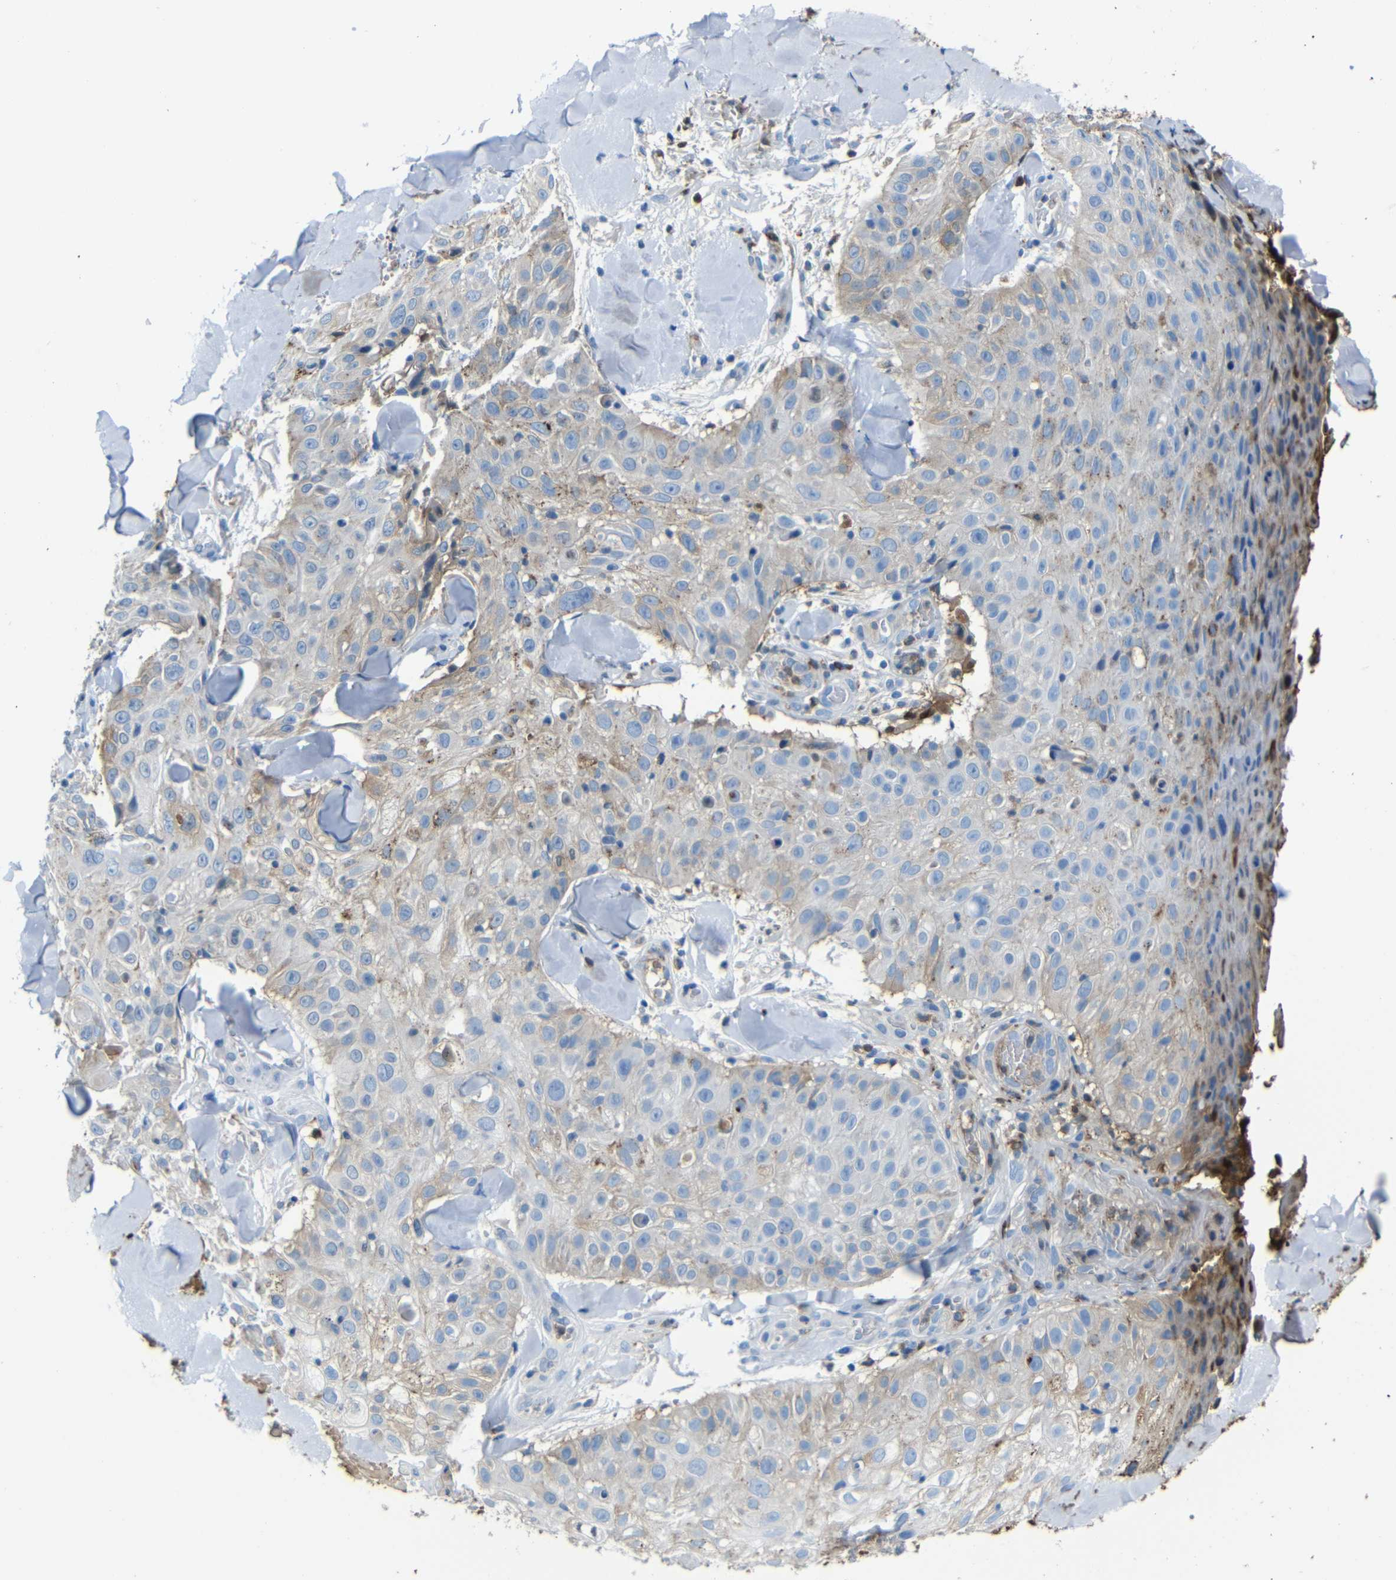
{"staining": {"intensity": "moderate", "quantity": "<25%", "location": "cytoplasmic/membranous"}, "tissue": "skin cancer", "cell_type": "Tumor cells", "image_type": "cancer", "snomed": [{"axis": "morphology", "description": "Squamous cell carcinoma, NOS"}, {"axis": "topography", "description": "Skin"}], "caption": "There is low levels of moderate cytoplasmic/membranous positivity in tumor cells of squamous cell carcinoma (skin), as demonstrated by immunohistochemical staining (brown color).", "gene": "SERPINA1", "patient": {"sex": "male", "age": 86}}